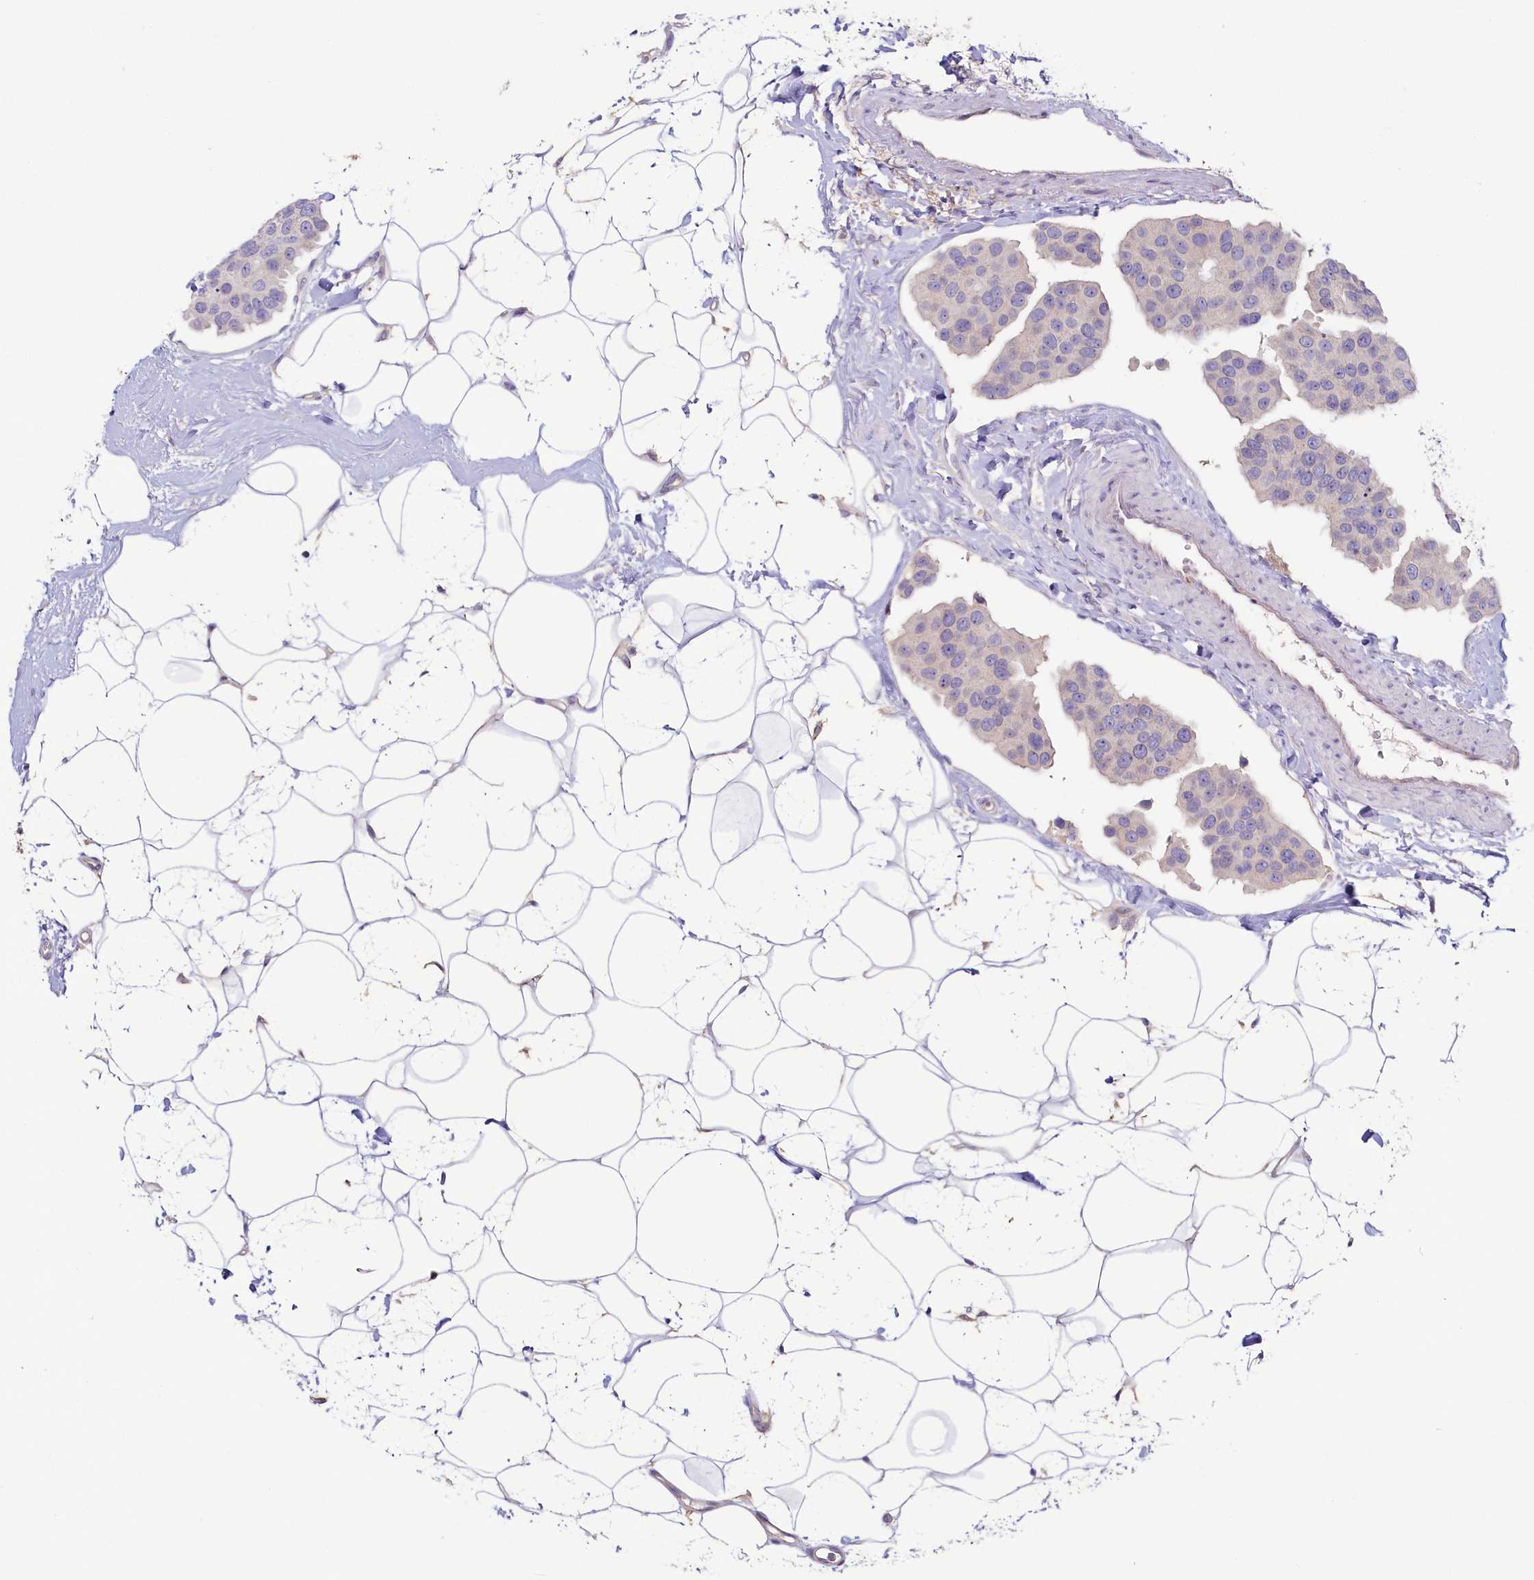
{"staining": {"intensity": "negative", "quantity": "none", "location": "none"}, "tissue": "breast cancer", "cell_type": "Tumor cells", "image_type": "cancer", "snomed": [{"axis": "morphology", "description": "Normal tissue, NOS"}, {"axis": "morphology", "description": "Duct carcinoma"}, {"axis": "topography", "description": "Breast"}], "caption": "Immunohistochemical staining of breast infiltrating ductal carcinoma reveals no significant positivity in tumor cells.", "gene": "PDE6D", "patient": {"sex": "female", "age": 39}}